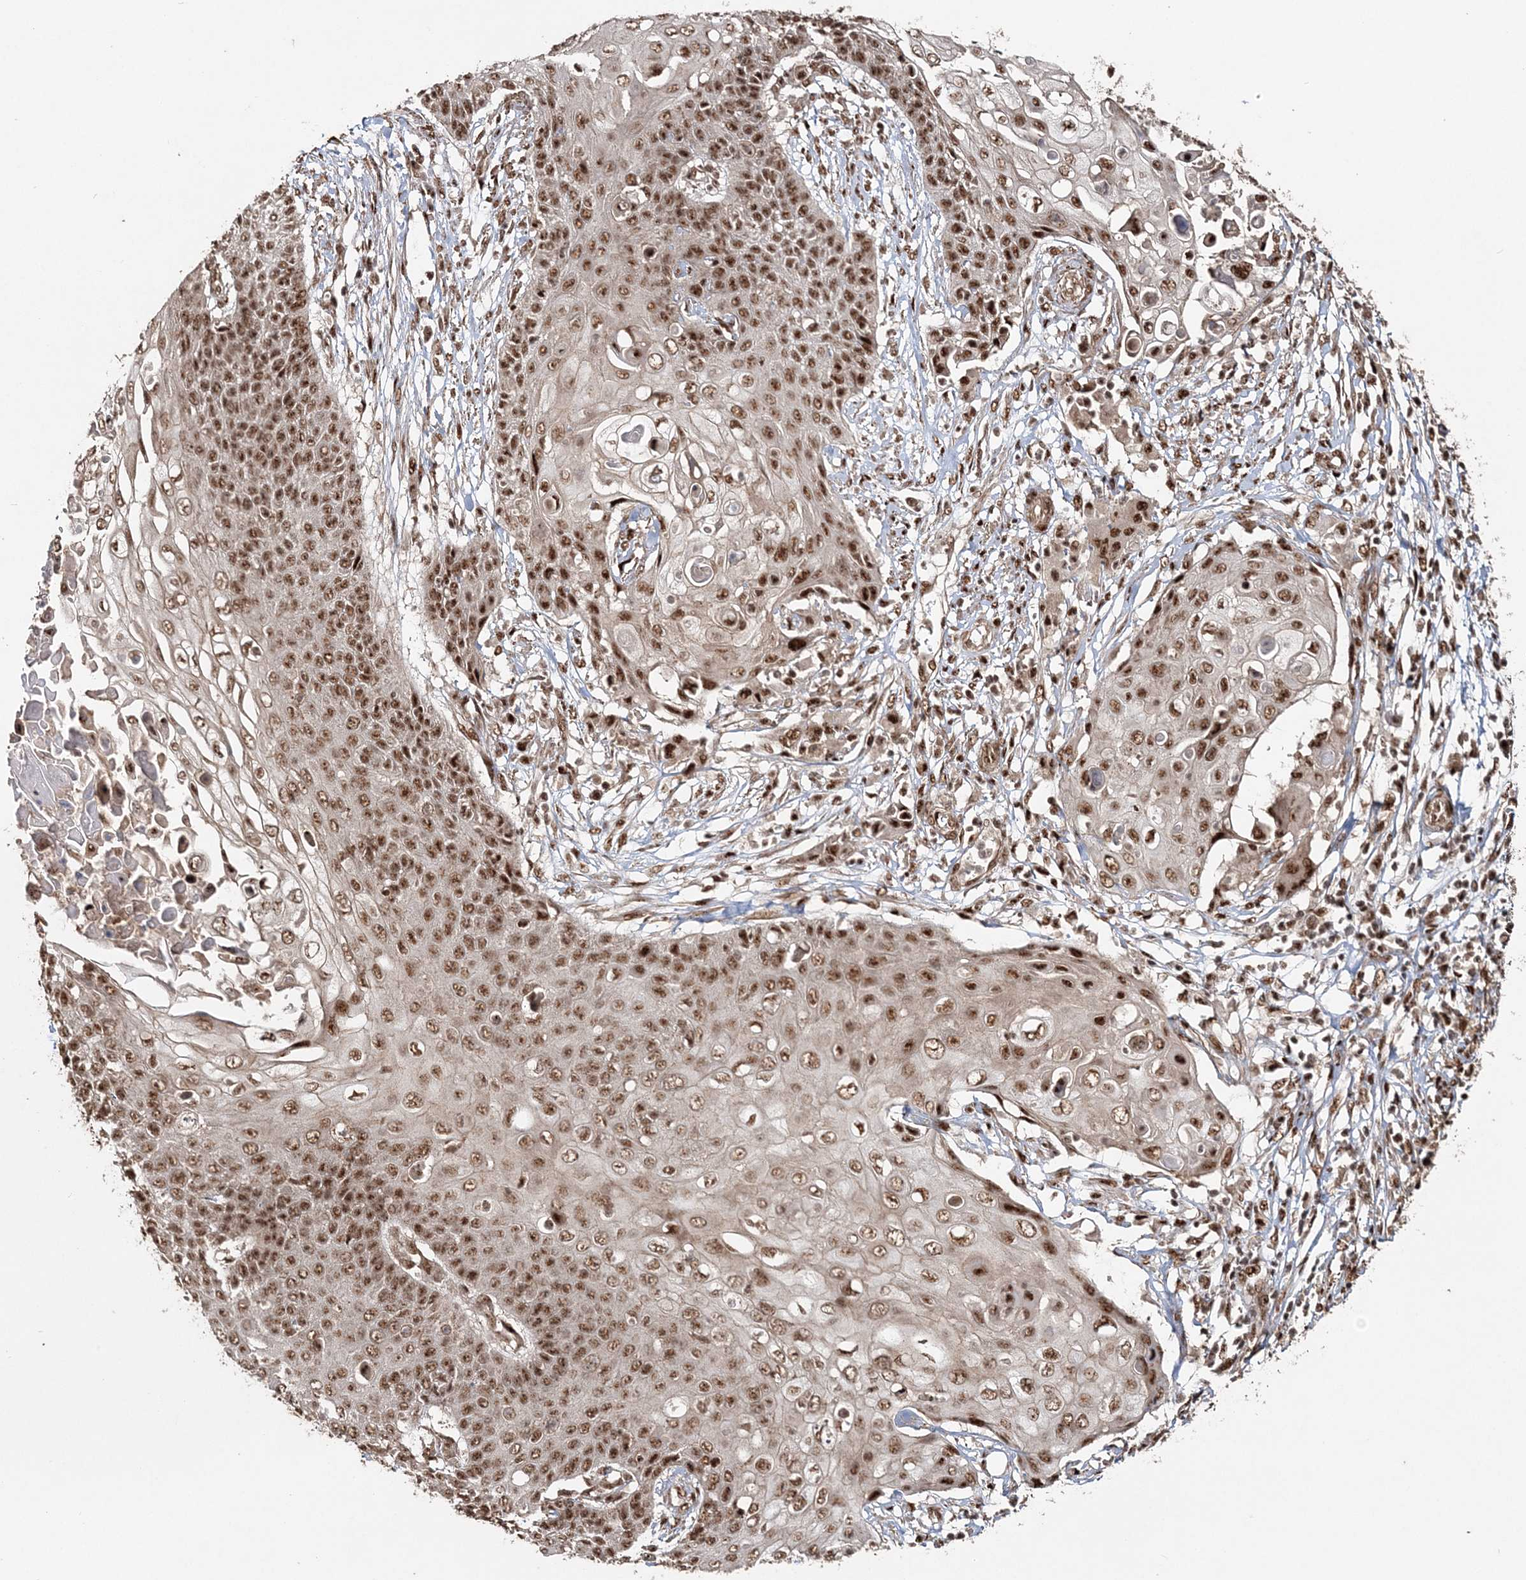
{"staining": {"intensity": "moderate", "quantity": ">75%", "location": "nuclear"}, "tissue": "cervical cancer", "cell_type": "Tumor cells", "image_type": "cancer", "snomed": [{"axis": "morphology", "description": "Squamous cell carcinoma, NOS"}, {"axis": "topography", "description": "Cervix"}], "caption": "Tumor cells demonstrate moderate nuclear staining in approximately >75% of cells in squamous cell carcinoma (cervical). (DAB = brown stain, brightfield microscopy at high magnification).", "gene": "EXOSC8", "patient": {"sex": "female", "age": 39}}